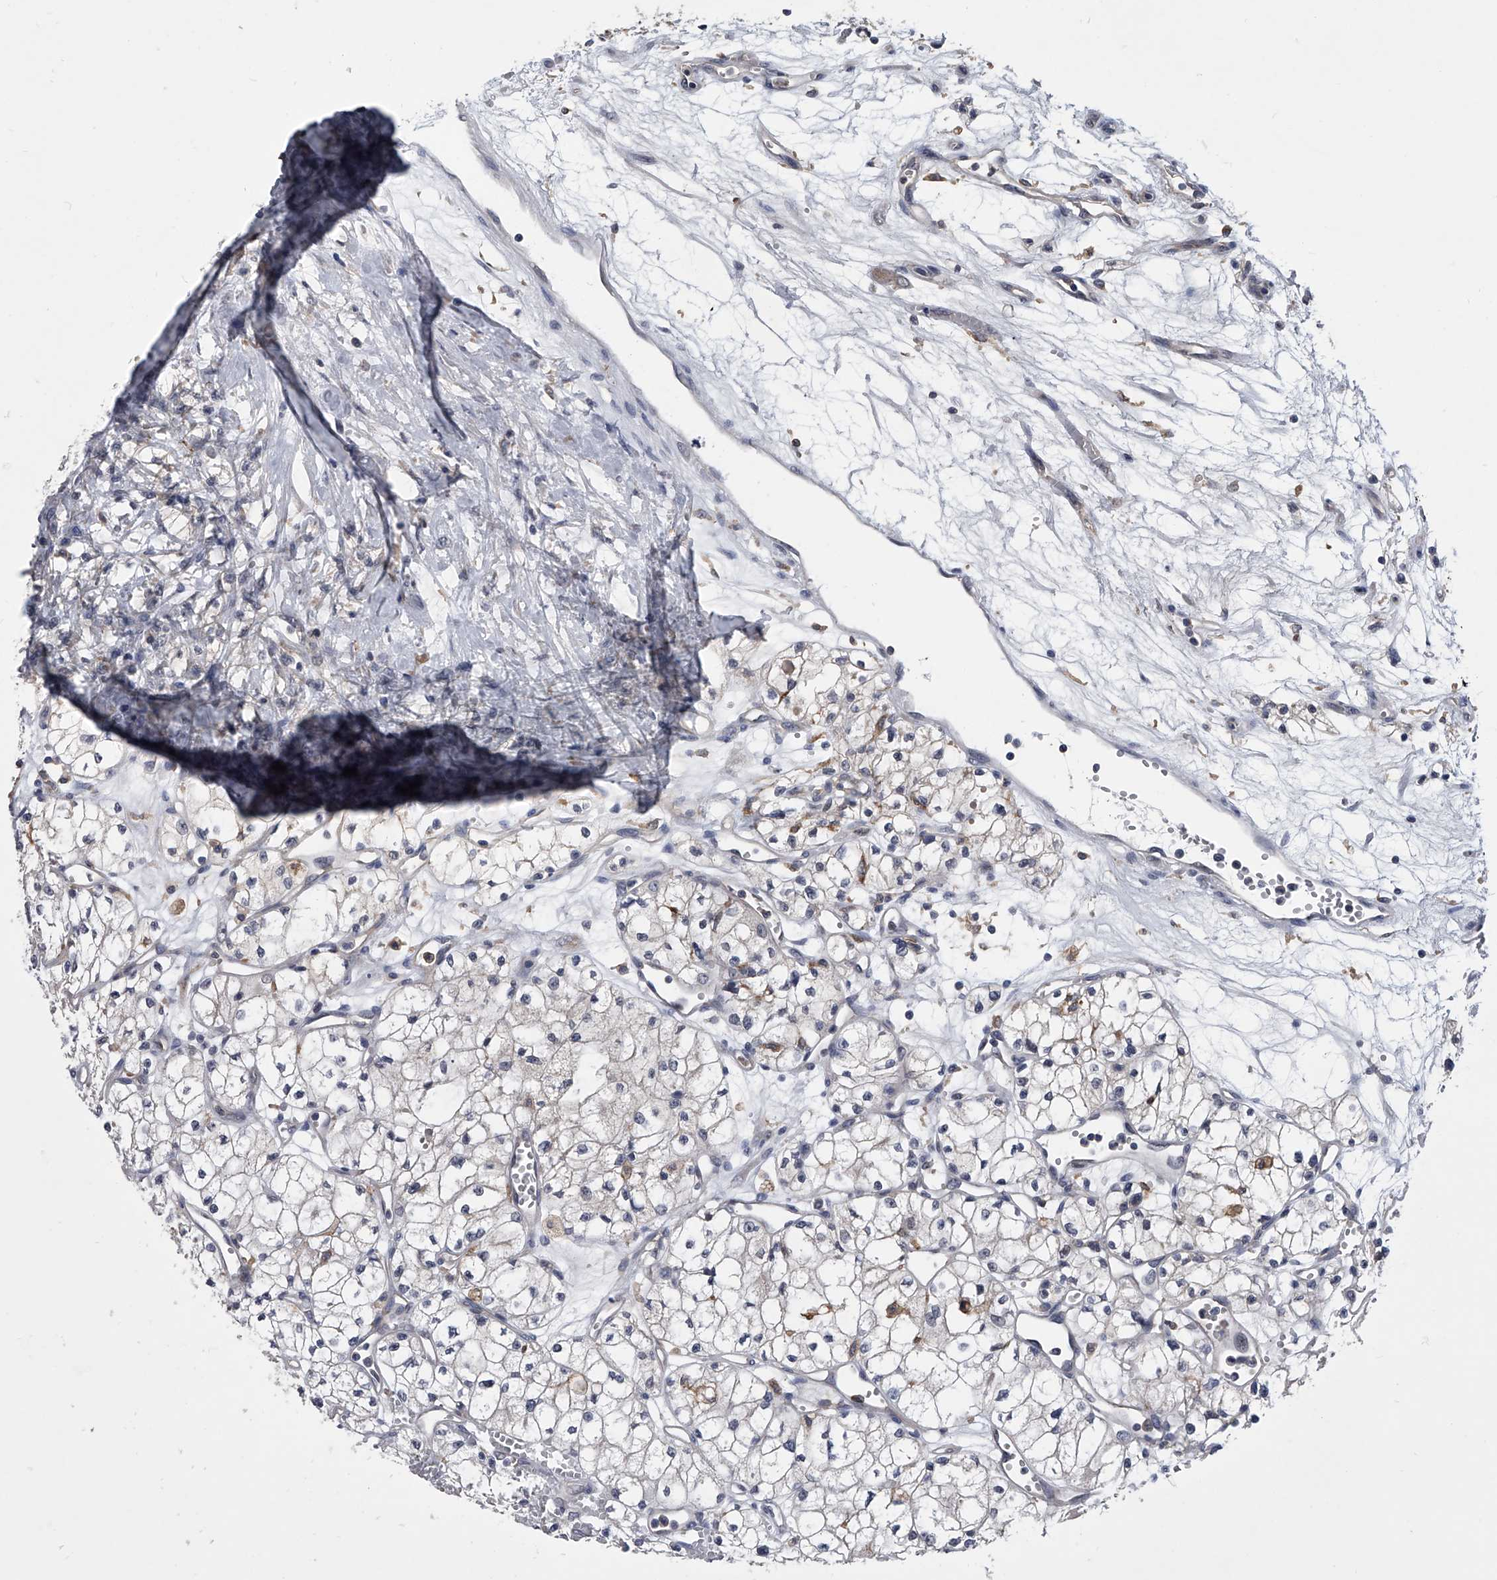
{"staining": {"intensity": "negative", "quantity": "none", "location": "none"}, "tissue": "renal cancer", "cell_type": "Tumor cells", "image_type": "cancer", "snomed": [{"axis": "morphology", "description": "Adenocarcinoma, NOS"}, {"axis": "topography", "description": "Kidney"}], "caption": "A histopathology image of human renal adenocarcinoma is negative for staining in tumor cells.", "gene": "MAP4K3", "patient": {"sex": "male", "age": 59}}